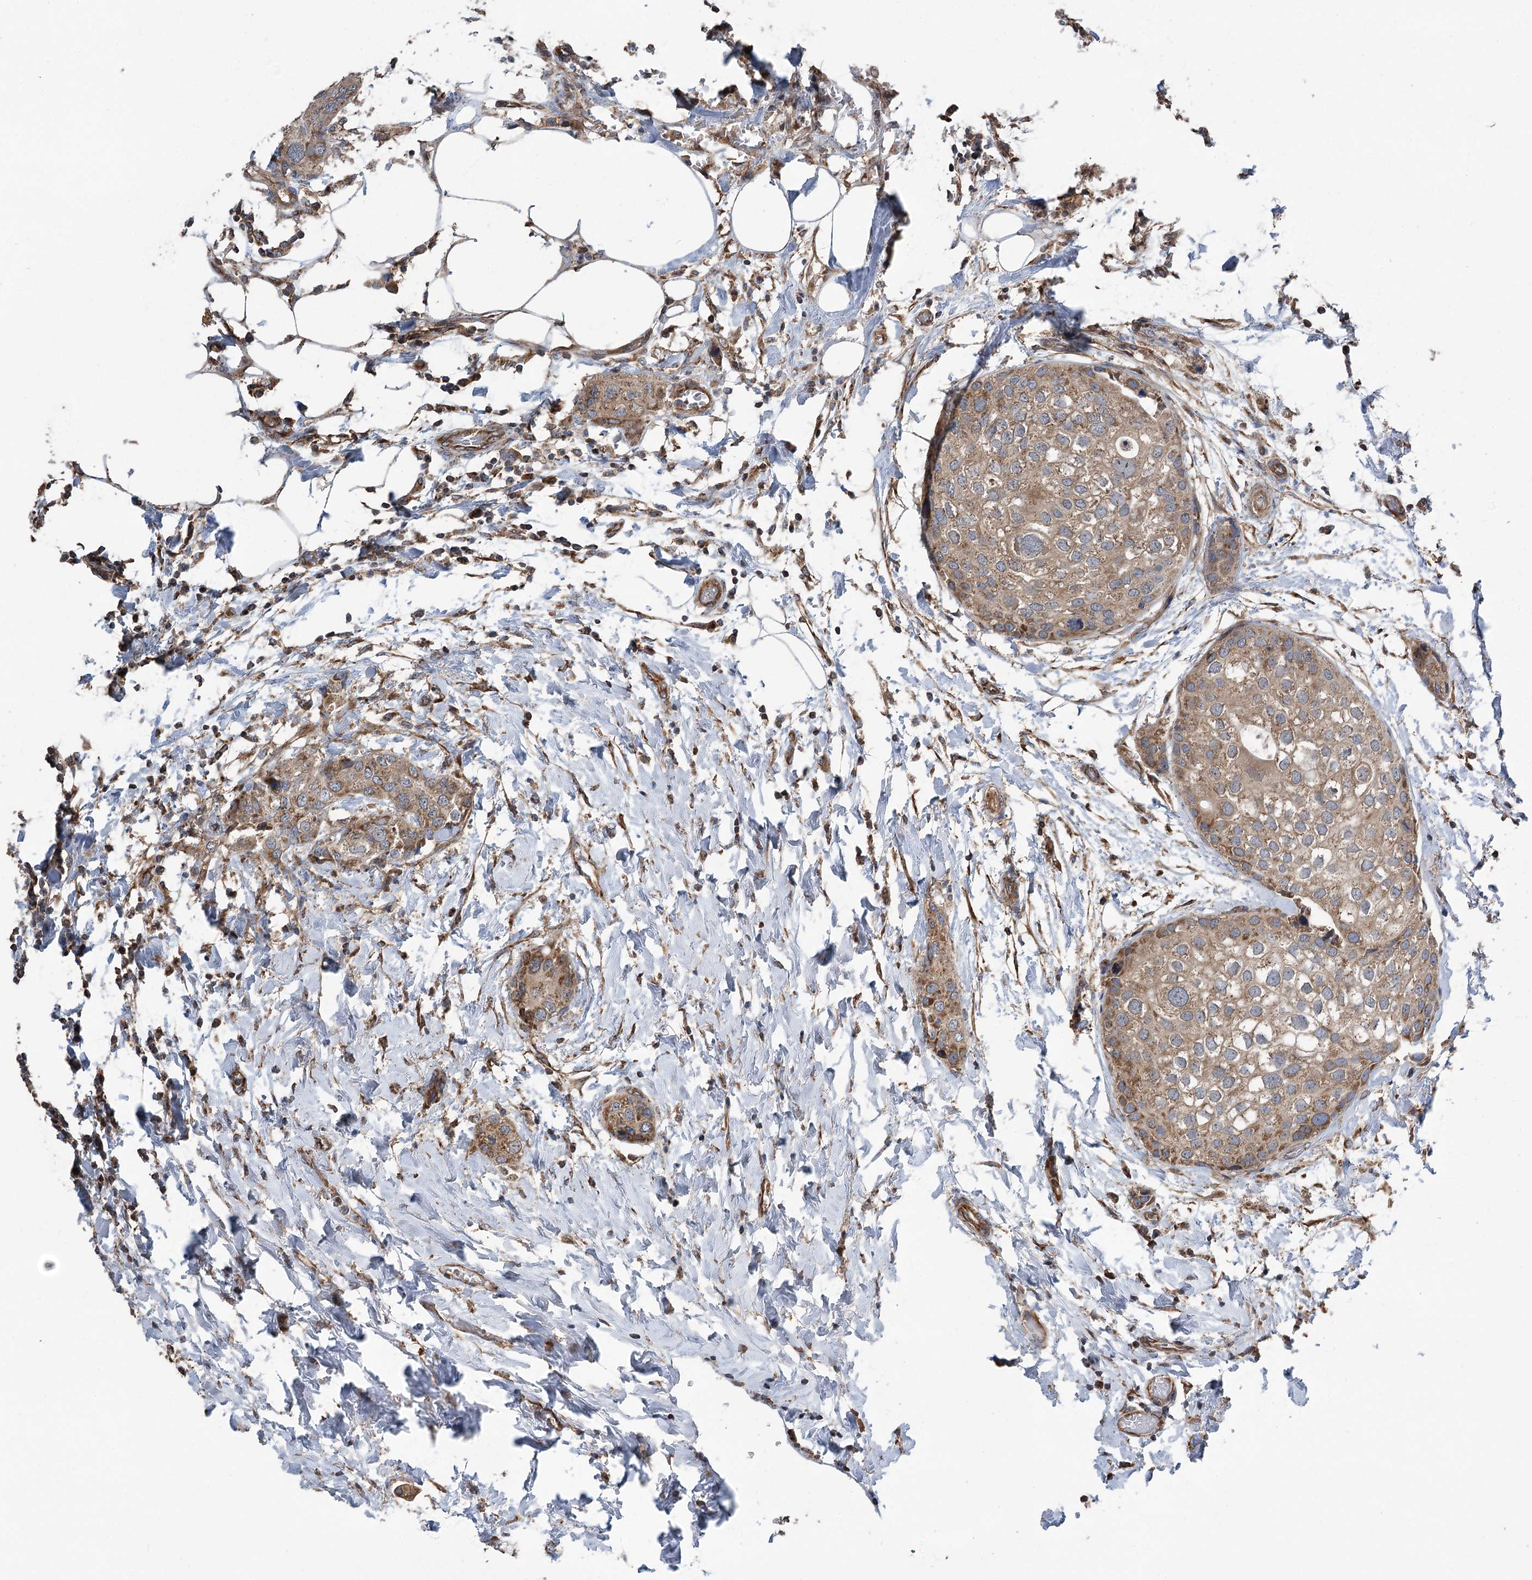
{"staining": {"intensity": "moderate", "quantity": "<25%", "location": "cytoplasmic/membranous"}, "tissue": "urothelial cancer", "cell_type": "Tumor cells", "image_type": "cancer", "snomed": [{"axis": "morphology", "description": "Urothelial carcinoma, High grade"}, {"axis": "topography", "description": "Urinary bladder"}], "caption": "A high-resolution micrograph shows immunohistochemistry (IHC) staining of urothelial cancer, which shows moderate cytoplasmic/membranous positivity in about <25% of tumor cells. (IHC, brightfield microscopy, high magnification).", "gene": "RWDD4", "patient": {"sex": "male", "age": 64}}